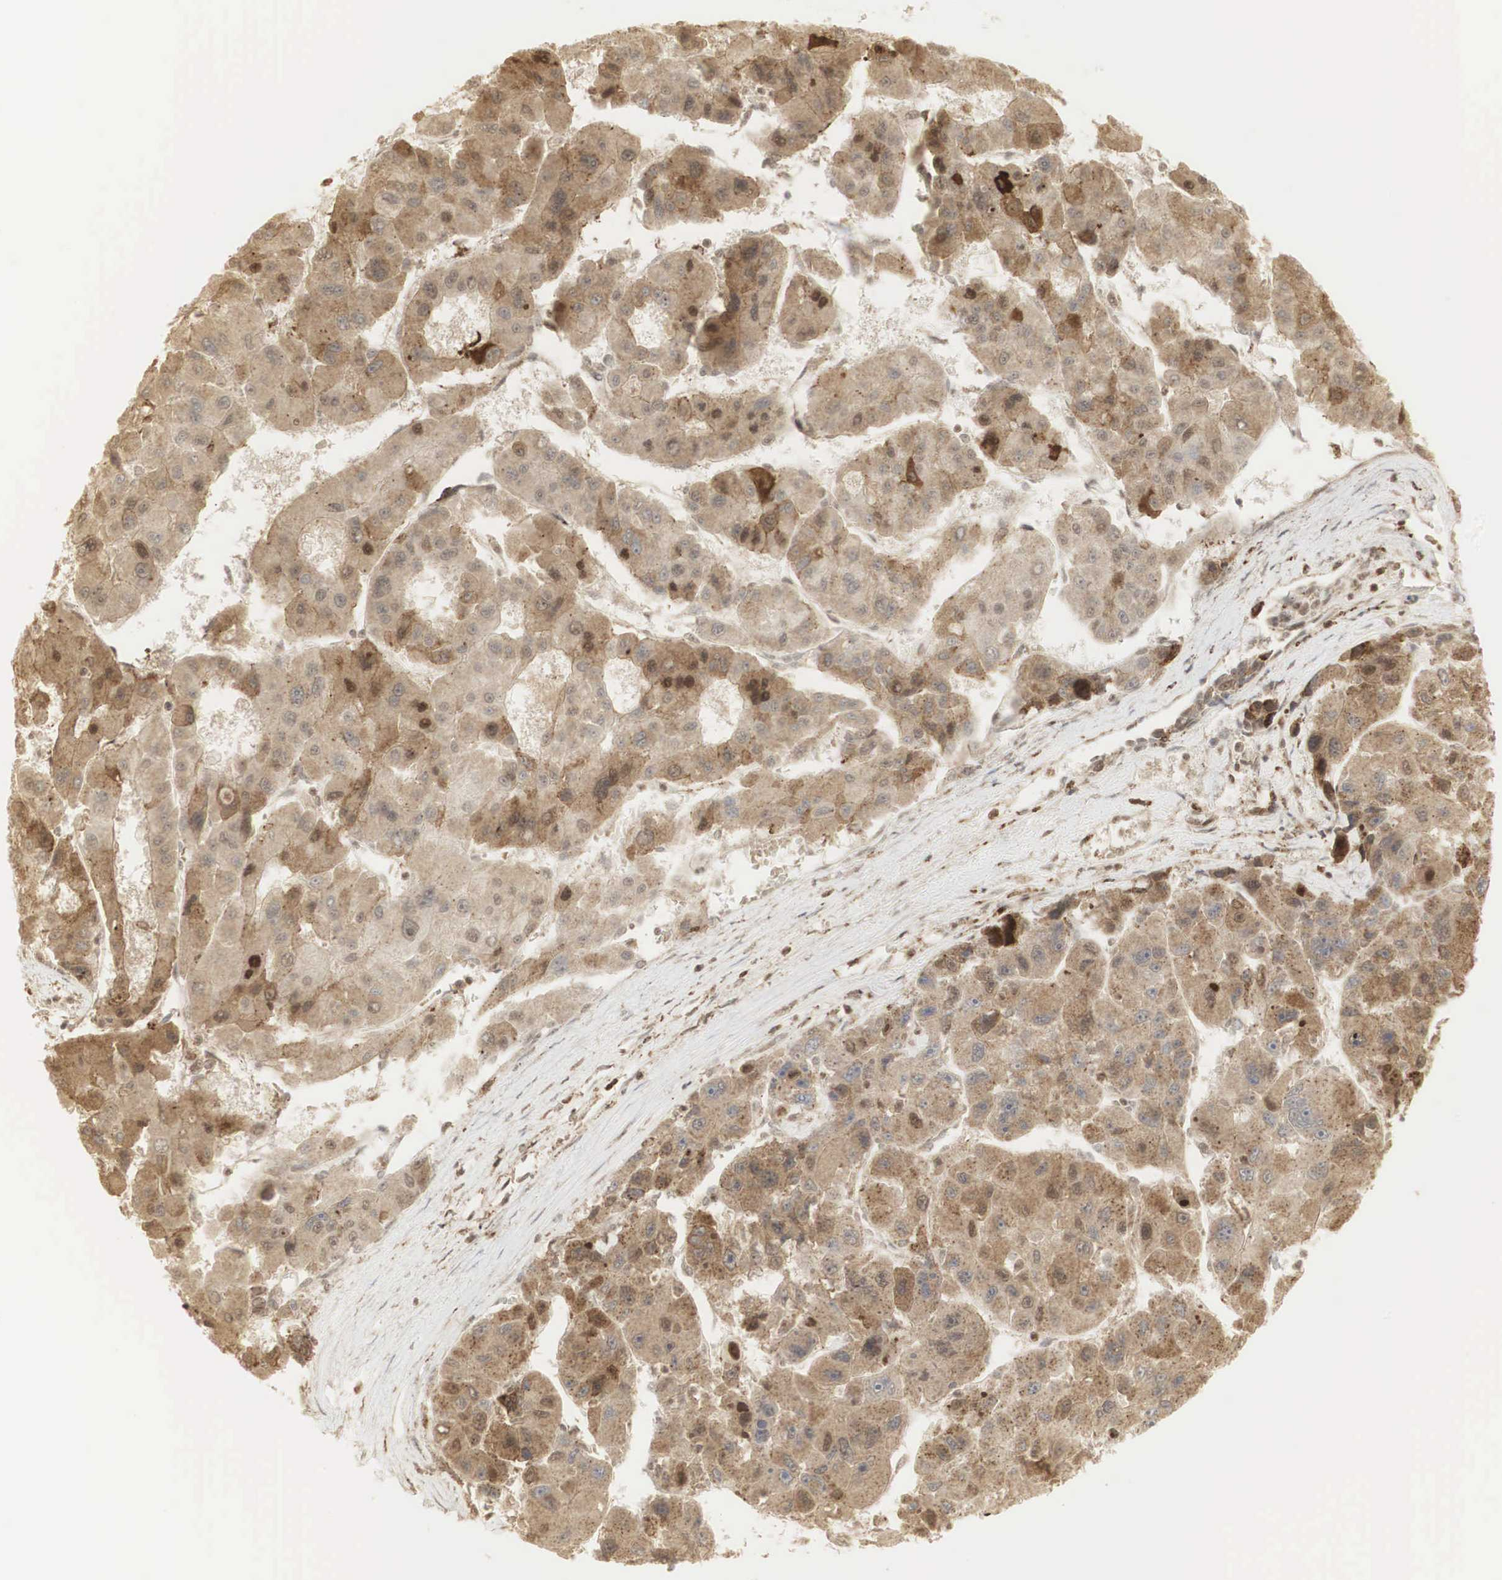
{"staining": {"intensity": "moderate", "quantity": ">75%", "location": "cytoplasmic/membranous,nuclear"}, "tissue": "liver cancer", "cell_type": "Tumor cells", "image_type": "cancer", "snomed": [{"axis": "morphology", "description": "Carcinoma, Hepatocellular, NOS"}, {"axis": "topography", "description": "Liver"}], "caption": "IHC staining of hepatocellular carcinoma (liver), which reveals medium levels of moderate cytoplasmic/membranous and nuclear positivity in approximately >75% of tumor cells indicating moderate cytoplasmic/membranous and nuclear protein positivity. The staining was performed using DAB (brown) for protein detection and nuclei were counterstained in hematoxylin (blue).", "gene": "RNF113A", "patient": {"sex": "male", "age": 64}}